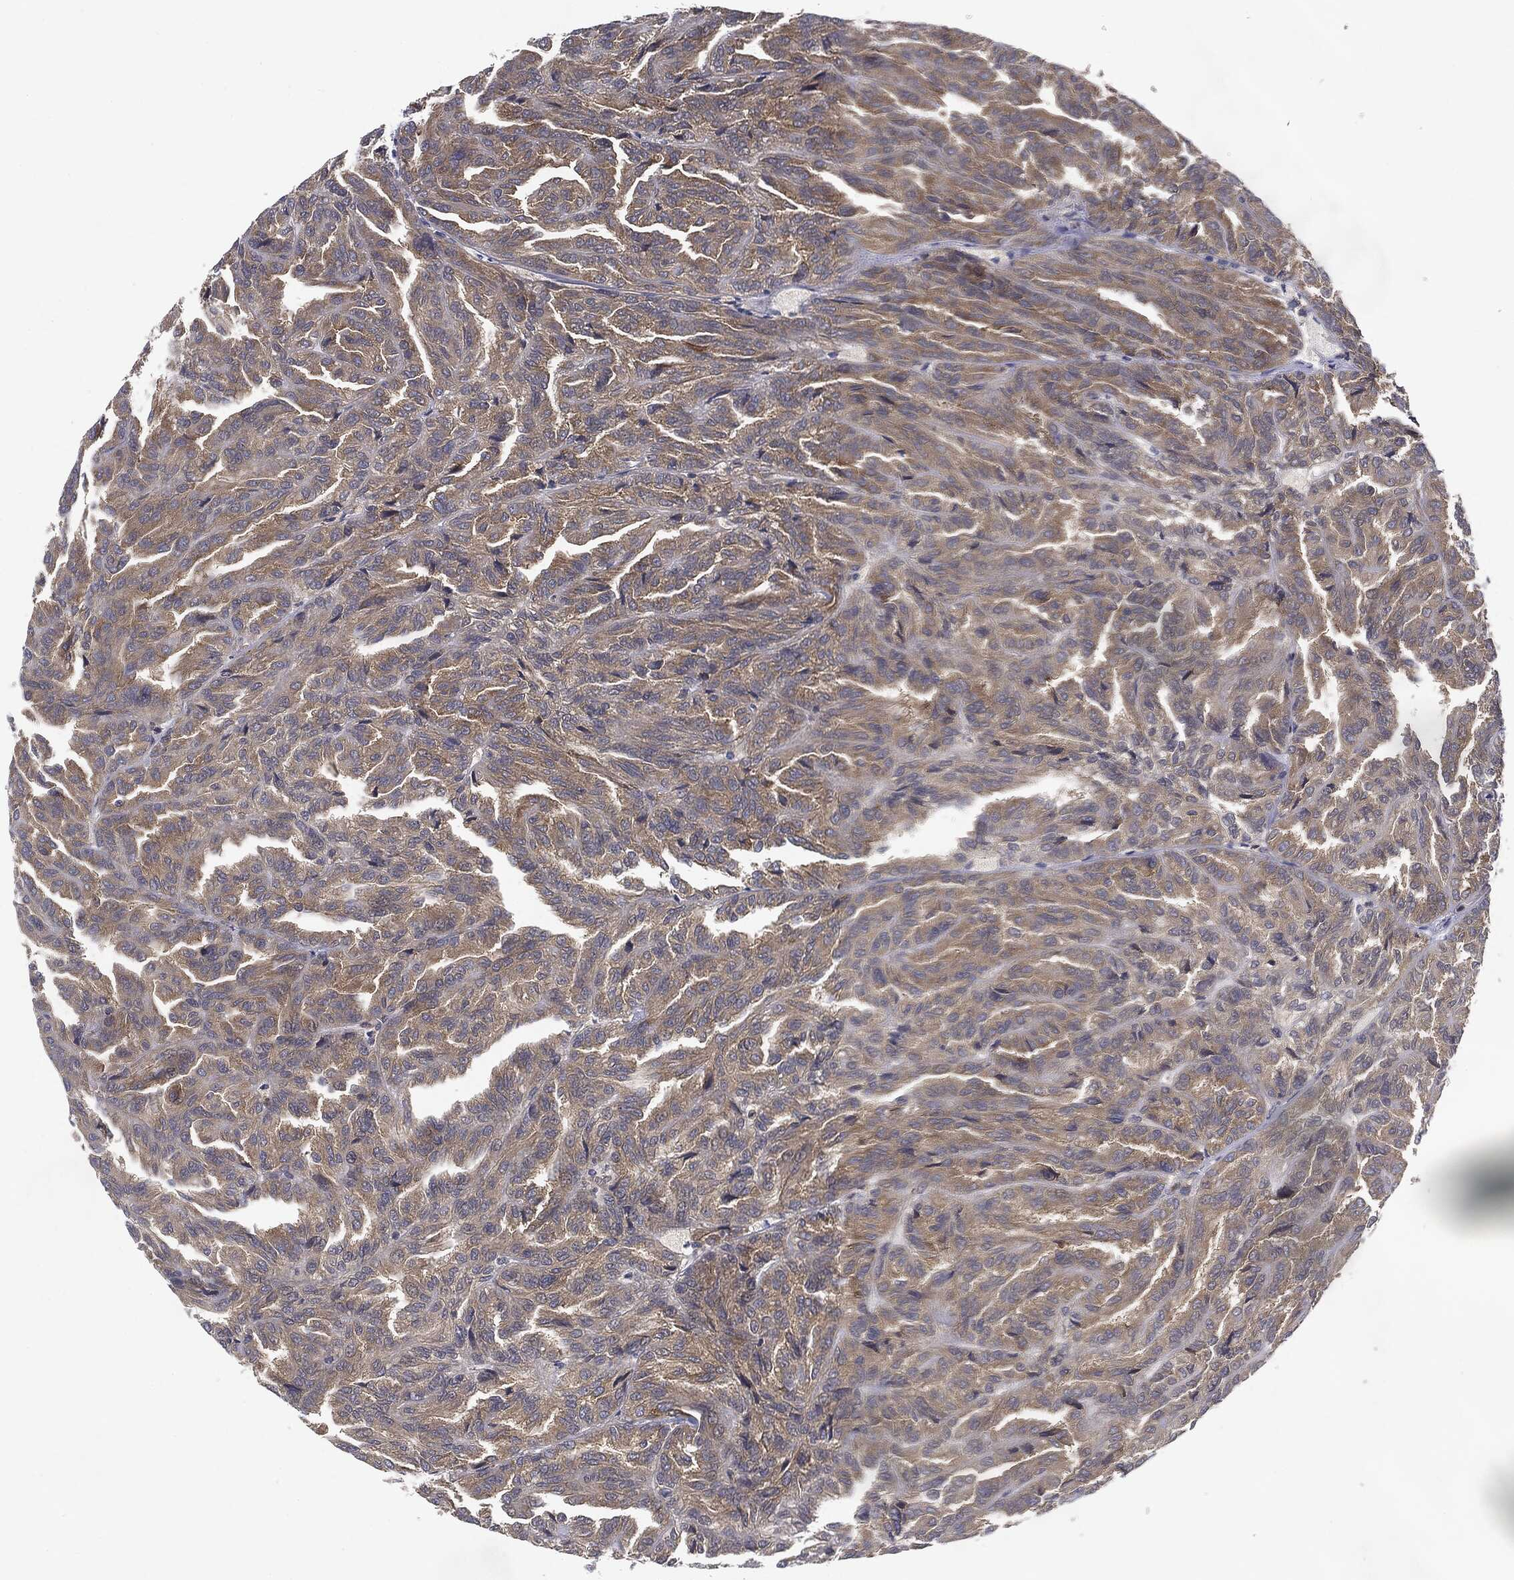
{"staining": {"intensity": "weak", "quantity": "25%-75%", "location": "cytoplasmic/membranous"}, "tissue": "renal cancer", "cell_type": "Tumor cells", "image_type": "cancer", "snomed": [{"axis": "morphology", "description": "Adenocarcinoma, NOS"}, {"axis": "topography", "description": "Kidney"}], "caption": "About 25%-75% of tumor cells in renal cancer reveal weak cytoplasmic/membranous protein staining as visualized by brown immunohistochemical staining.", "gene": "EIF2AK2", "patient": {"sex": "male", "age": 79}}